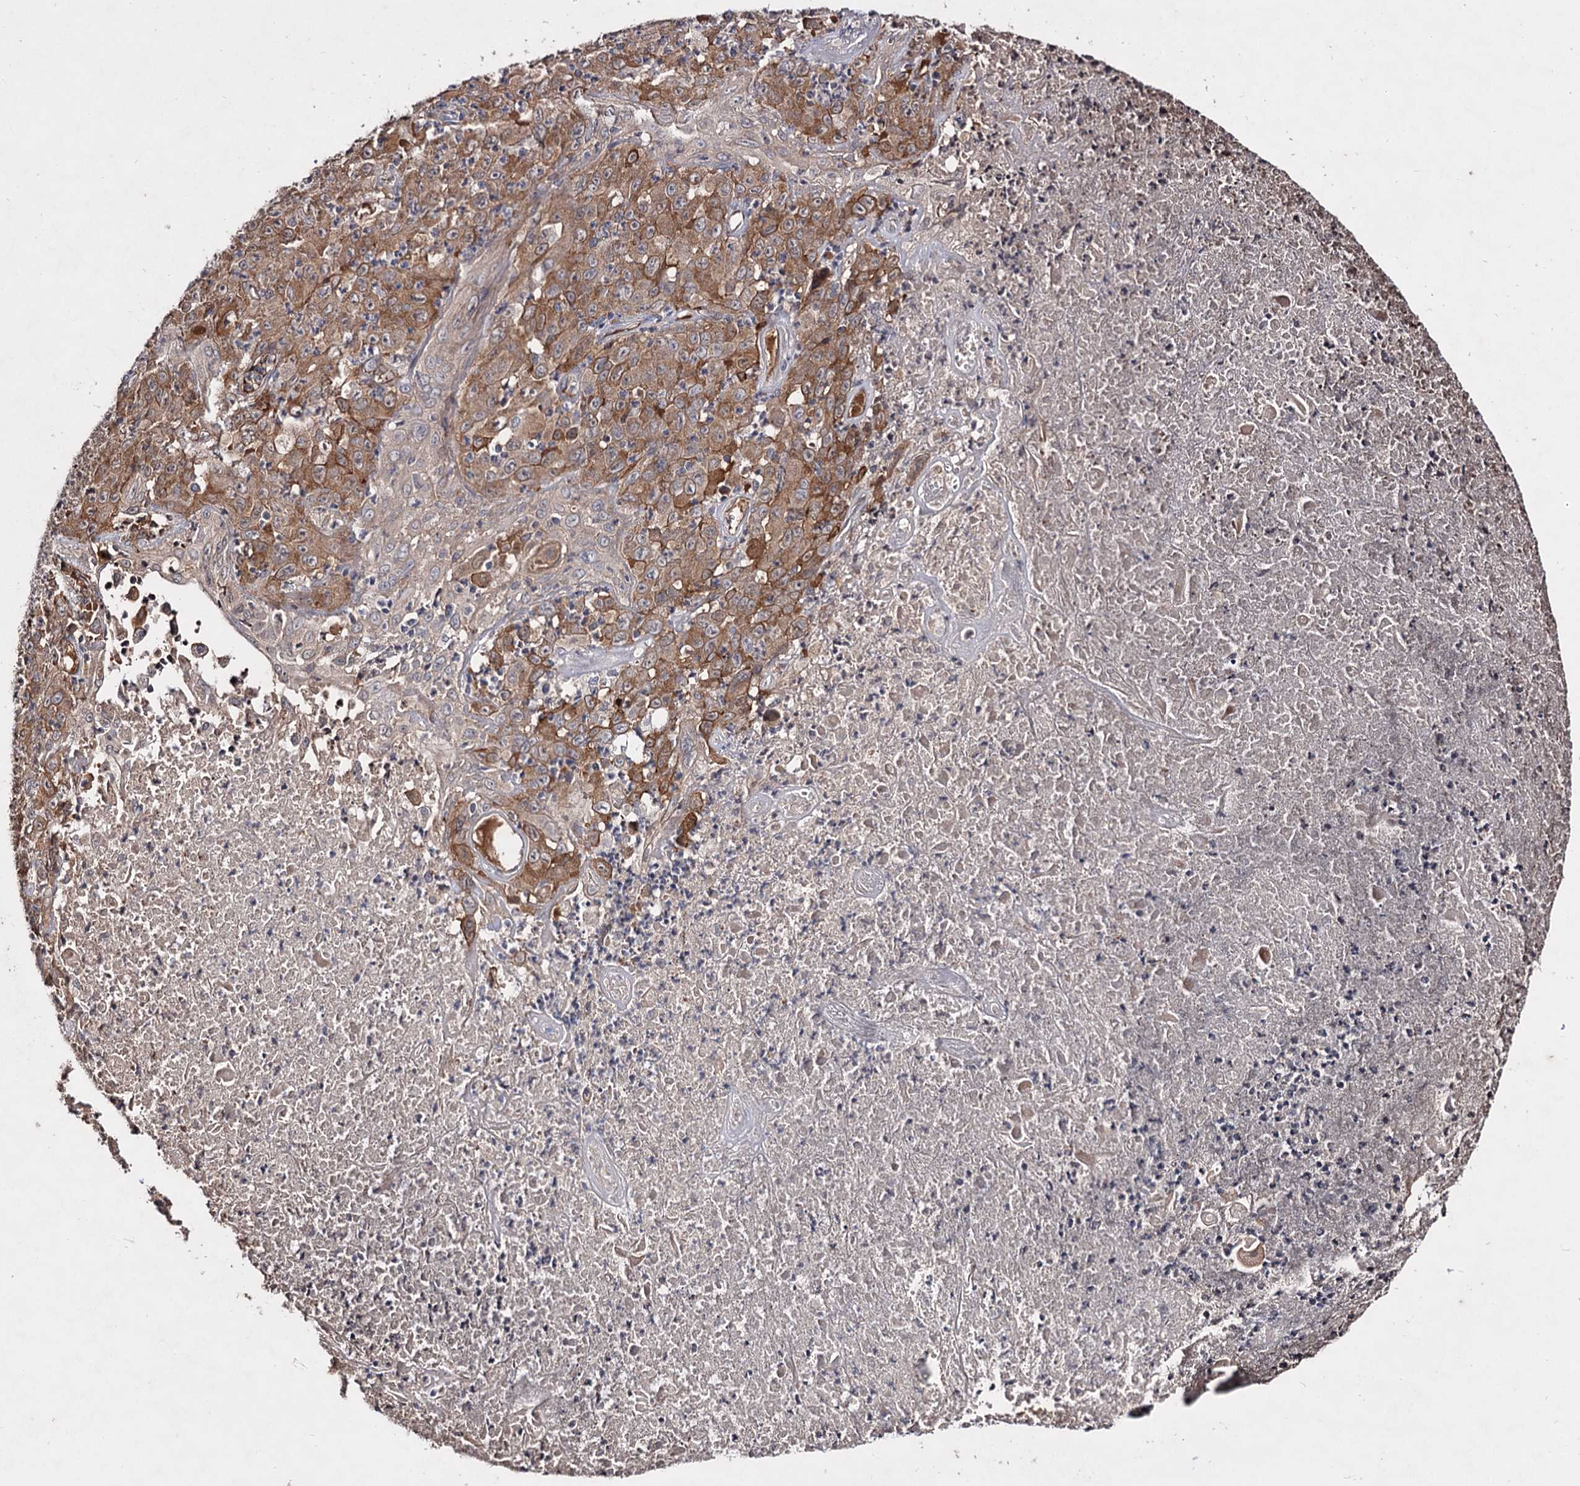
{"staining": {"intensity": "moderate", "quantity": ">75%", "location": "cytoplasmic/membranous"}, "tissue": "melanoma", "cell_type": "Tumor cells", "image_type": "cancer", "snomed": [{"axis": "morphology", "description": "Malignant melanoma, Metastatic site"}, {"axis": "topography", "description": "Brain"}], "caption": "Tumor cells exhibit medium levels of moderate cytoplasmic/membranous positivity in about >75% of cells in human melanoma. (DAB IHC with brightfield microscopy, high magnification).", "gene": "ARFIP2", "patient": {"sex": "female", "age": 53}}